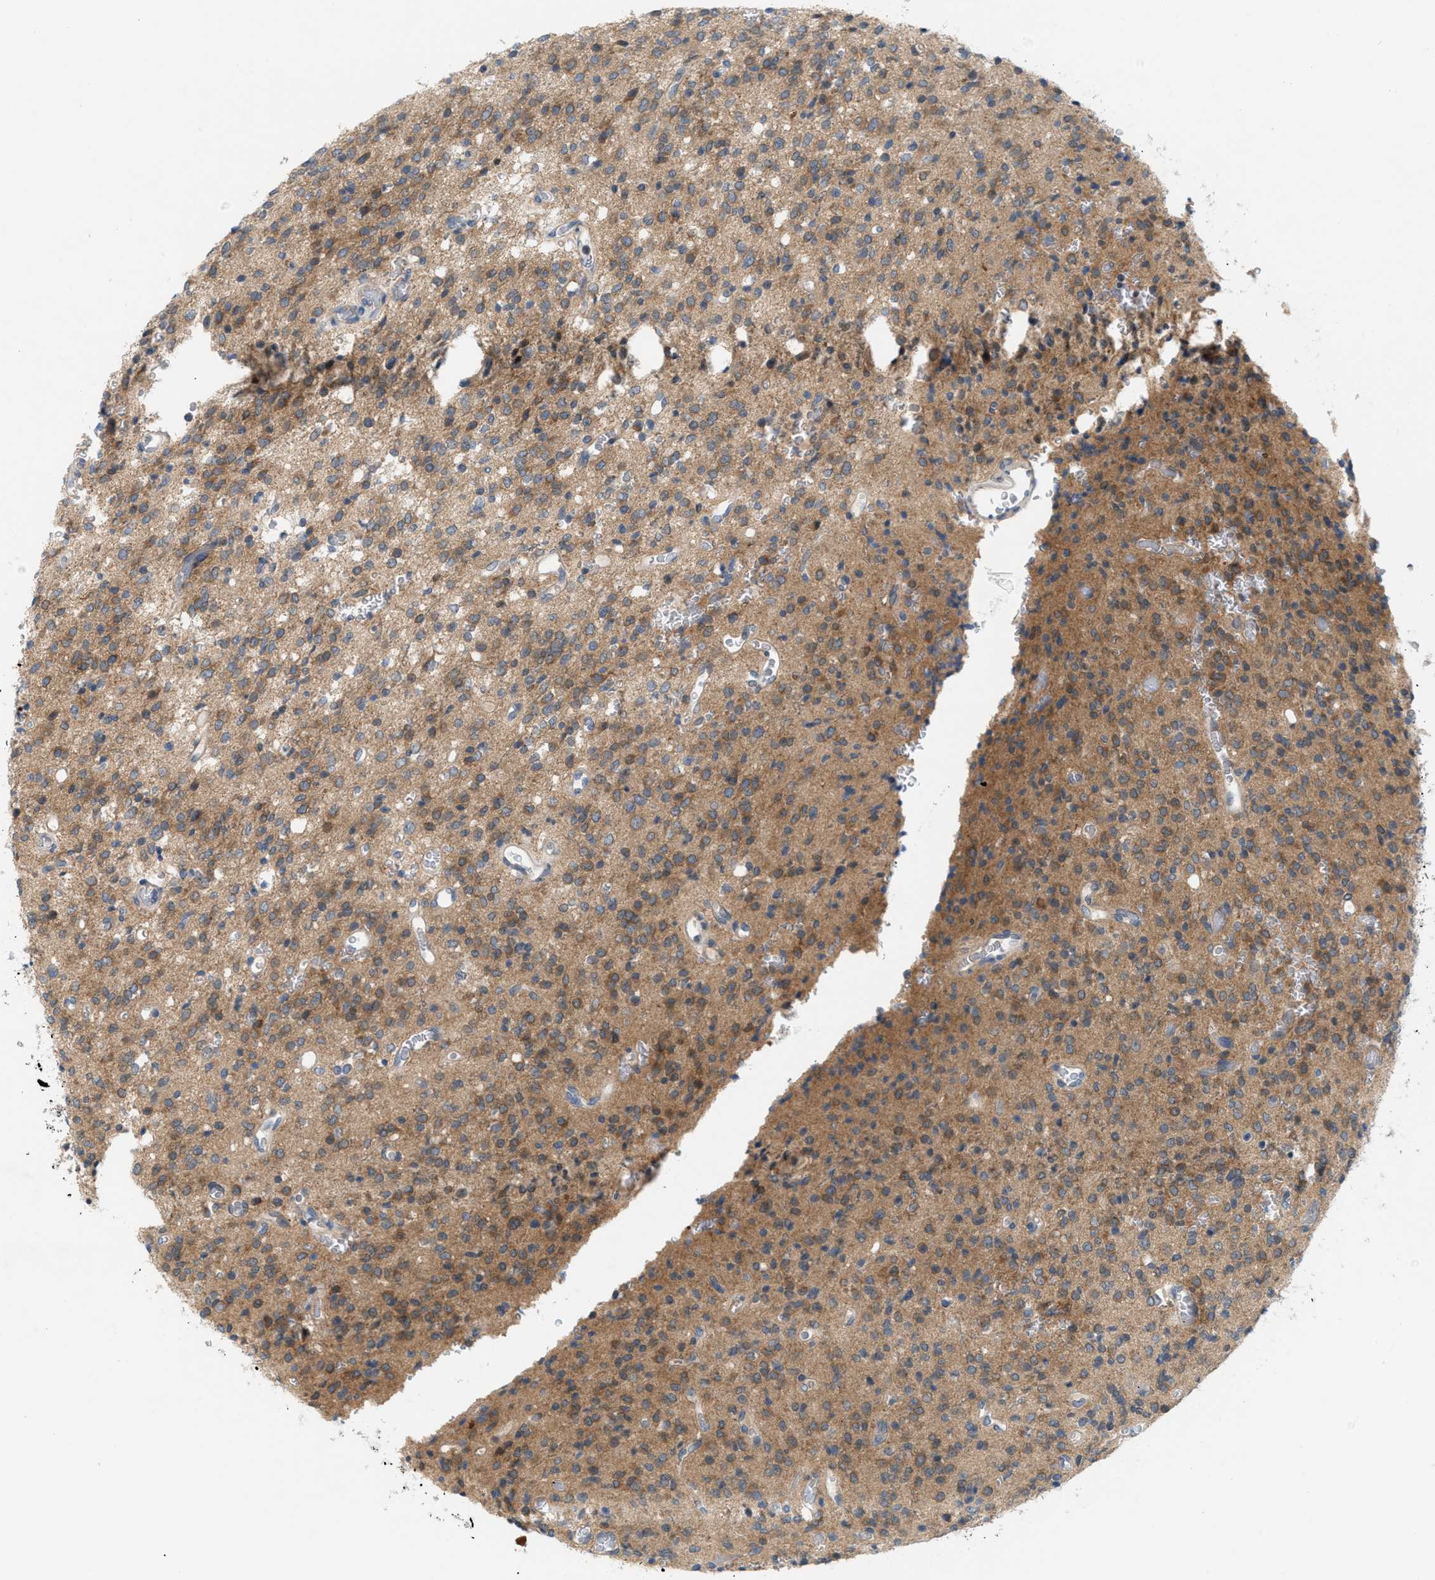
{"staining": {"intensity": "moderate", "quantity": ">75%", "location": "cytoplasmic/membranous"}, "tissue": "glioma", "cell_type": "Tumor cells", "image_type": "cancer", "snomed": [{"axis": "morphology", "description": "Glioma, malignant, High grade"}, {"axis": "topography", "description": "Brain"}], "caption": "Immunohistochemical staining of human malignant glioma (high-grade) demonstrates medium levels of moderate cytoplasmic/membranous protein staining in approximately >75% of tumor cells.", "gene": "WIPI2", "patient": {"sex": "male", "age": 34}}